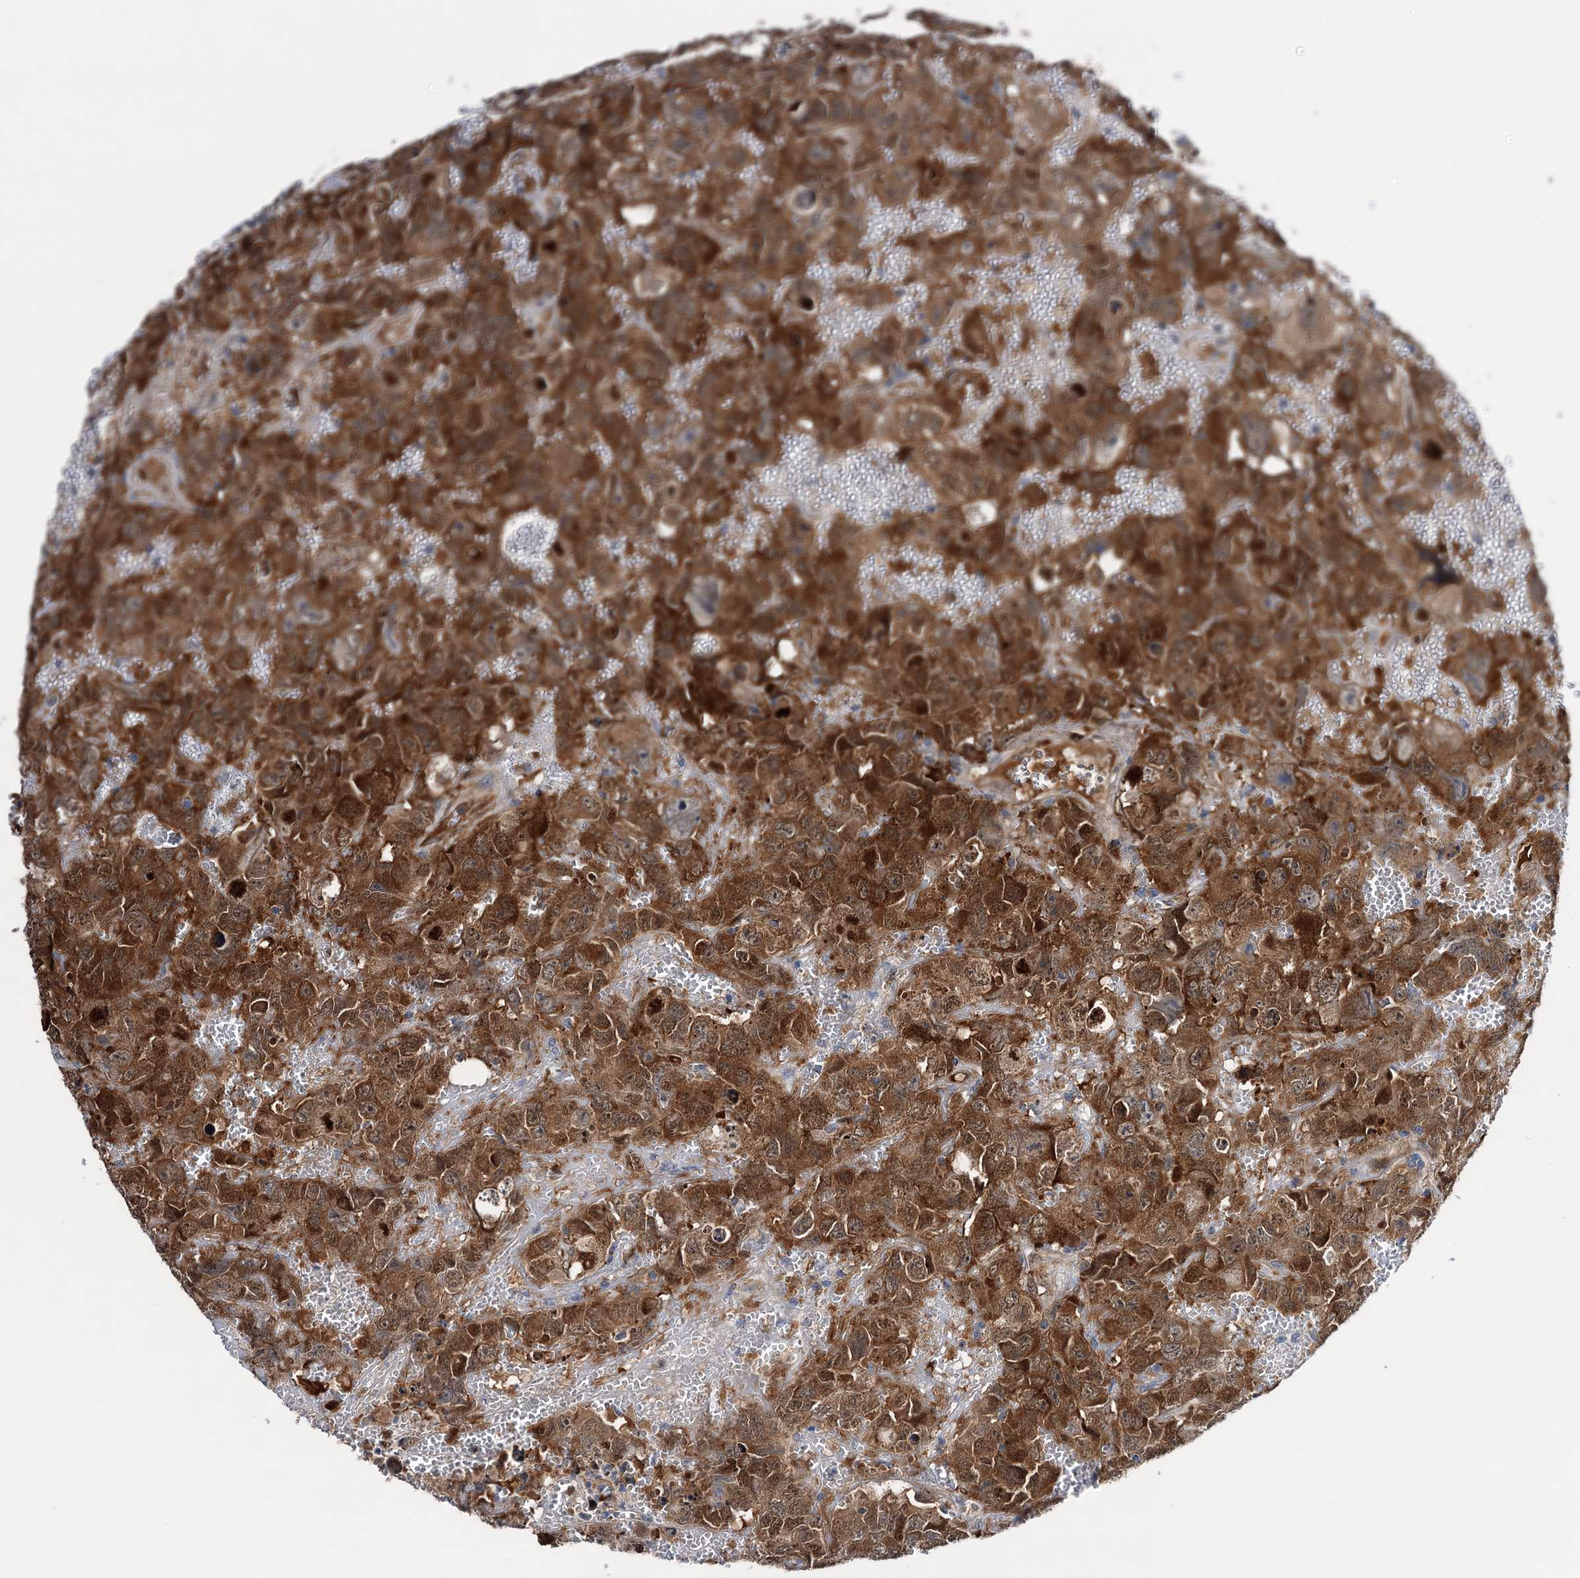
{"staining": {"intensity": "strong", "quantity": ">75%", "location": "cytoplasmic/membranous"}, "tissue": "testis cancer", "cell_type": "Tumor cells", "image_type": "cancer", "snomed": [{"axis": "morphology", "description": "Carcinoma, Embryonal, NOS"}, {"axis": "topography", "description": "Testis"}], "caption": "Human testis cancer (embryonal carcinoma) stained for a protein (brown) displays strong cytoplasmic/membranous positive staining in about >75% of tumor cells.", "gene": "NCAPD2", "patient": {"sex": "male", "age": 45}}